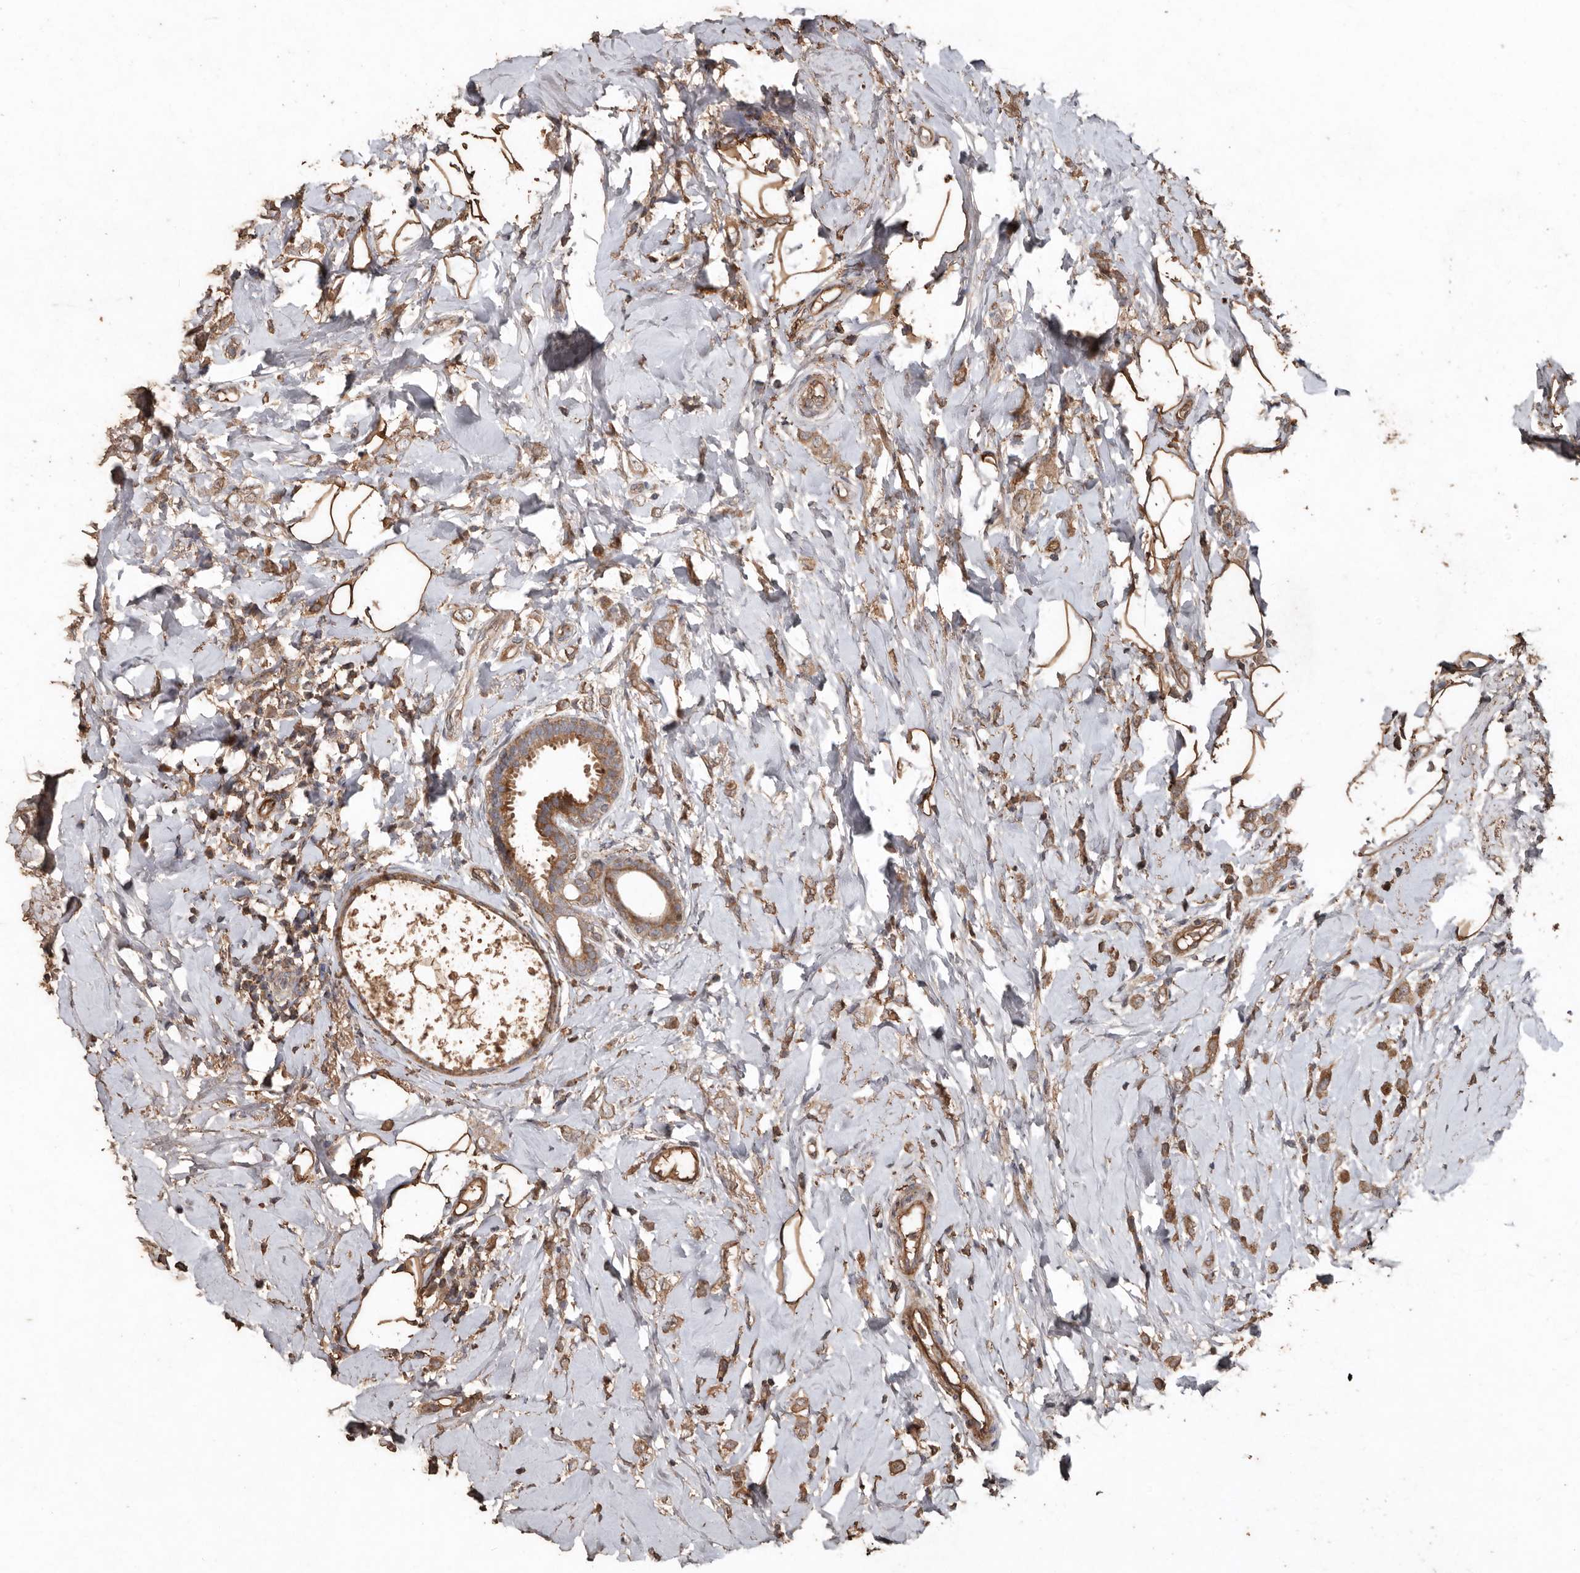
{"staining": {"intensity": "moderate", "quantity": ">75%", "location": "cytoplasmic/membranous"}, "tissue": "breast cancer", "cell_type": "Tumor cells", "image_type": "cancer", "snomed": [{"axis": "morphology", "description": "Lobular carcinoma"}, {"axis": "topography", "description": "Breast"}], "caption": "This is an image of IHC staining of breast cancer, which shows moderate expression in the cytoplasmic/membranous of tumor cells.", "gene": "RANBP17", "patient": {"sex": "female", "age": 47}}